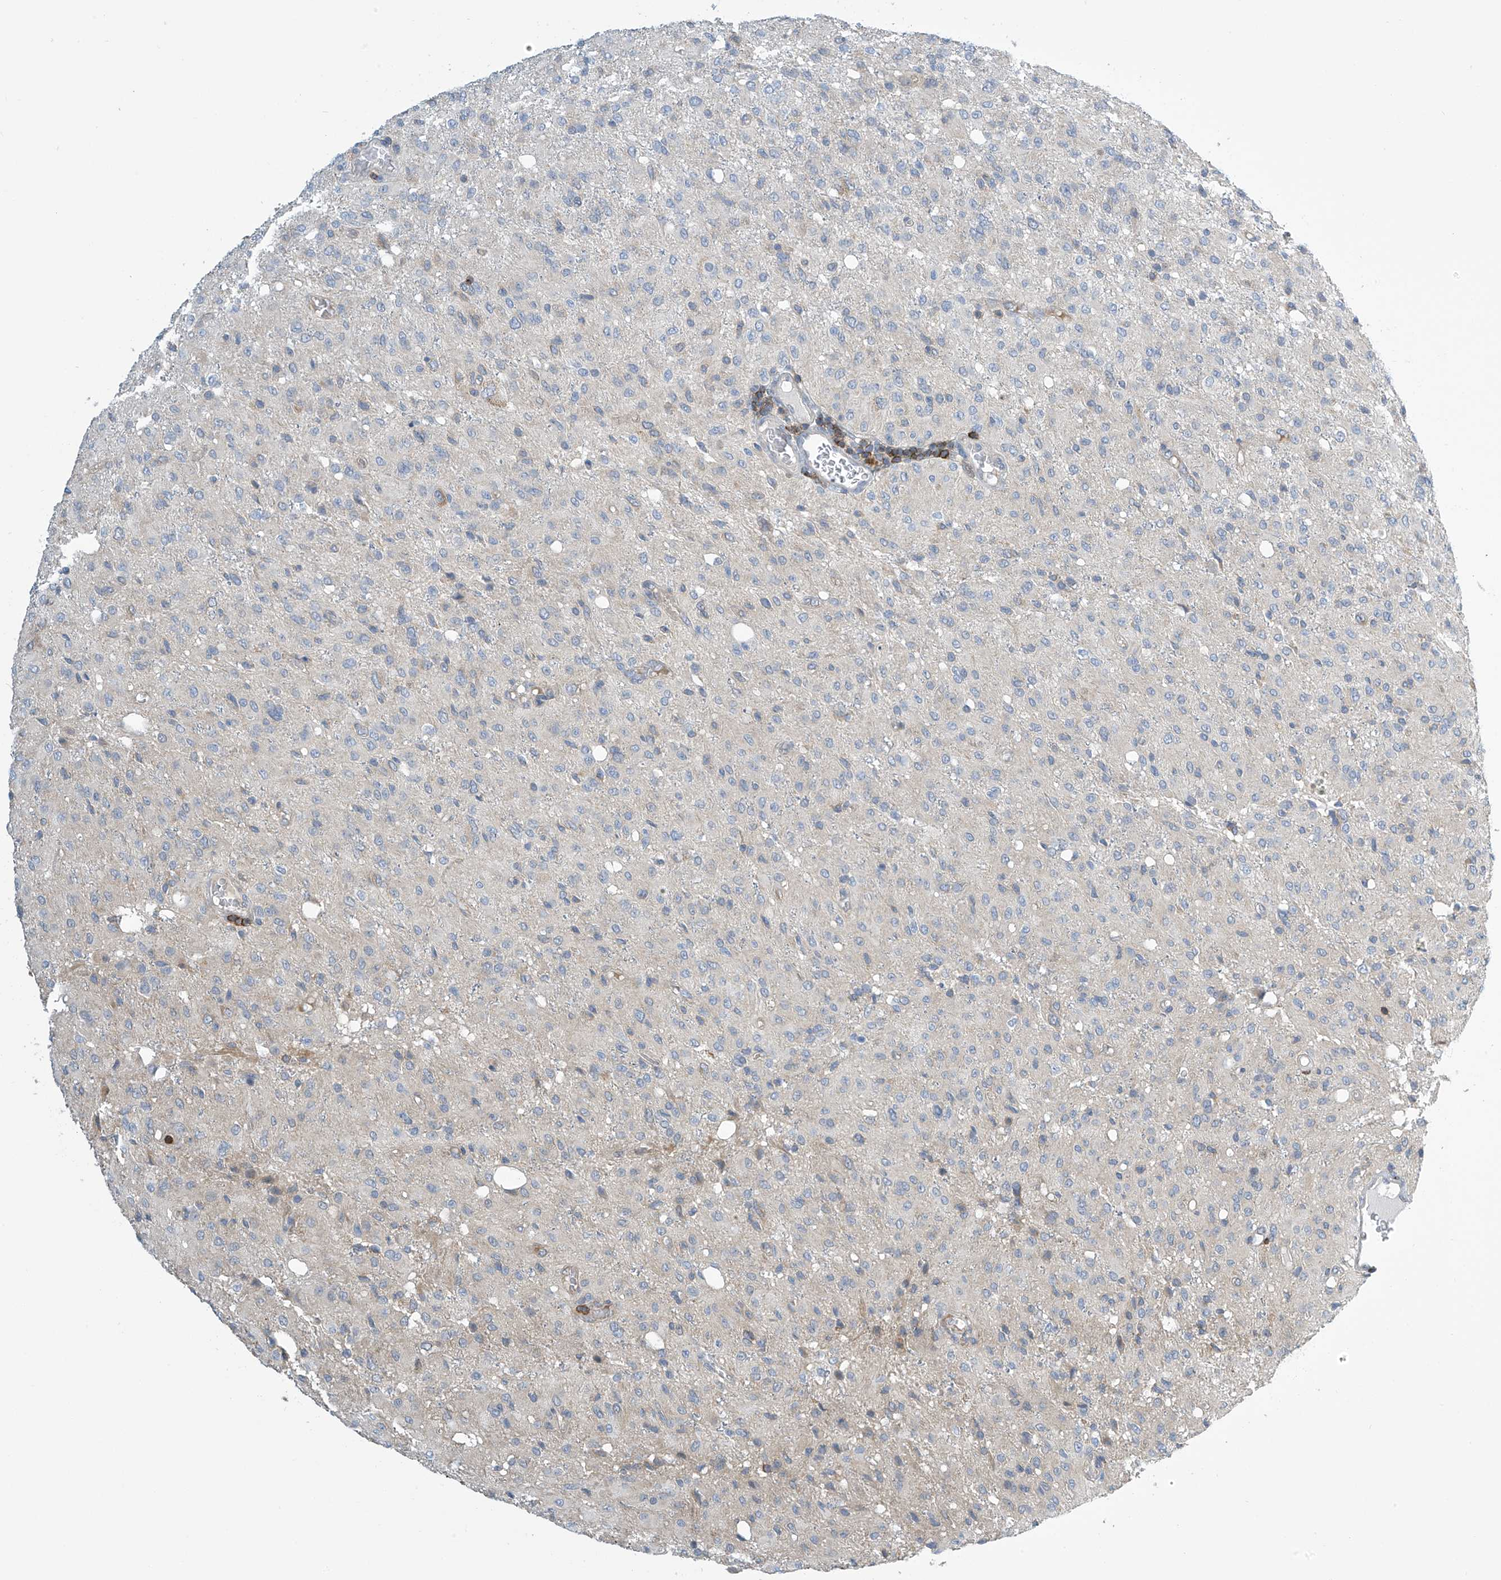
{"staining": {"intensity": "negative", "quantity": "none", "location": "none"}, "tissue": "glioma", "cell_type": "Tumor cells", "image_type": "cancer", "snomed": [{"axis": "morphology", "description": "Glioma, malignant, High grade"}, {"axis": "topography", "description": "Brain"}], "caption": "Tumor cells show no significant protein positivity in malignant glioma (high-grade).", "gene": "IBA57", "patient": {"sex": "female", "age": 59}}